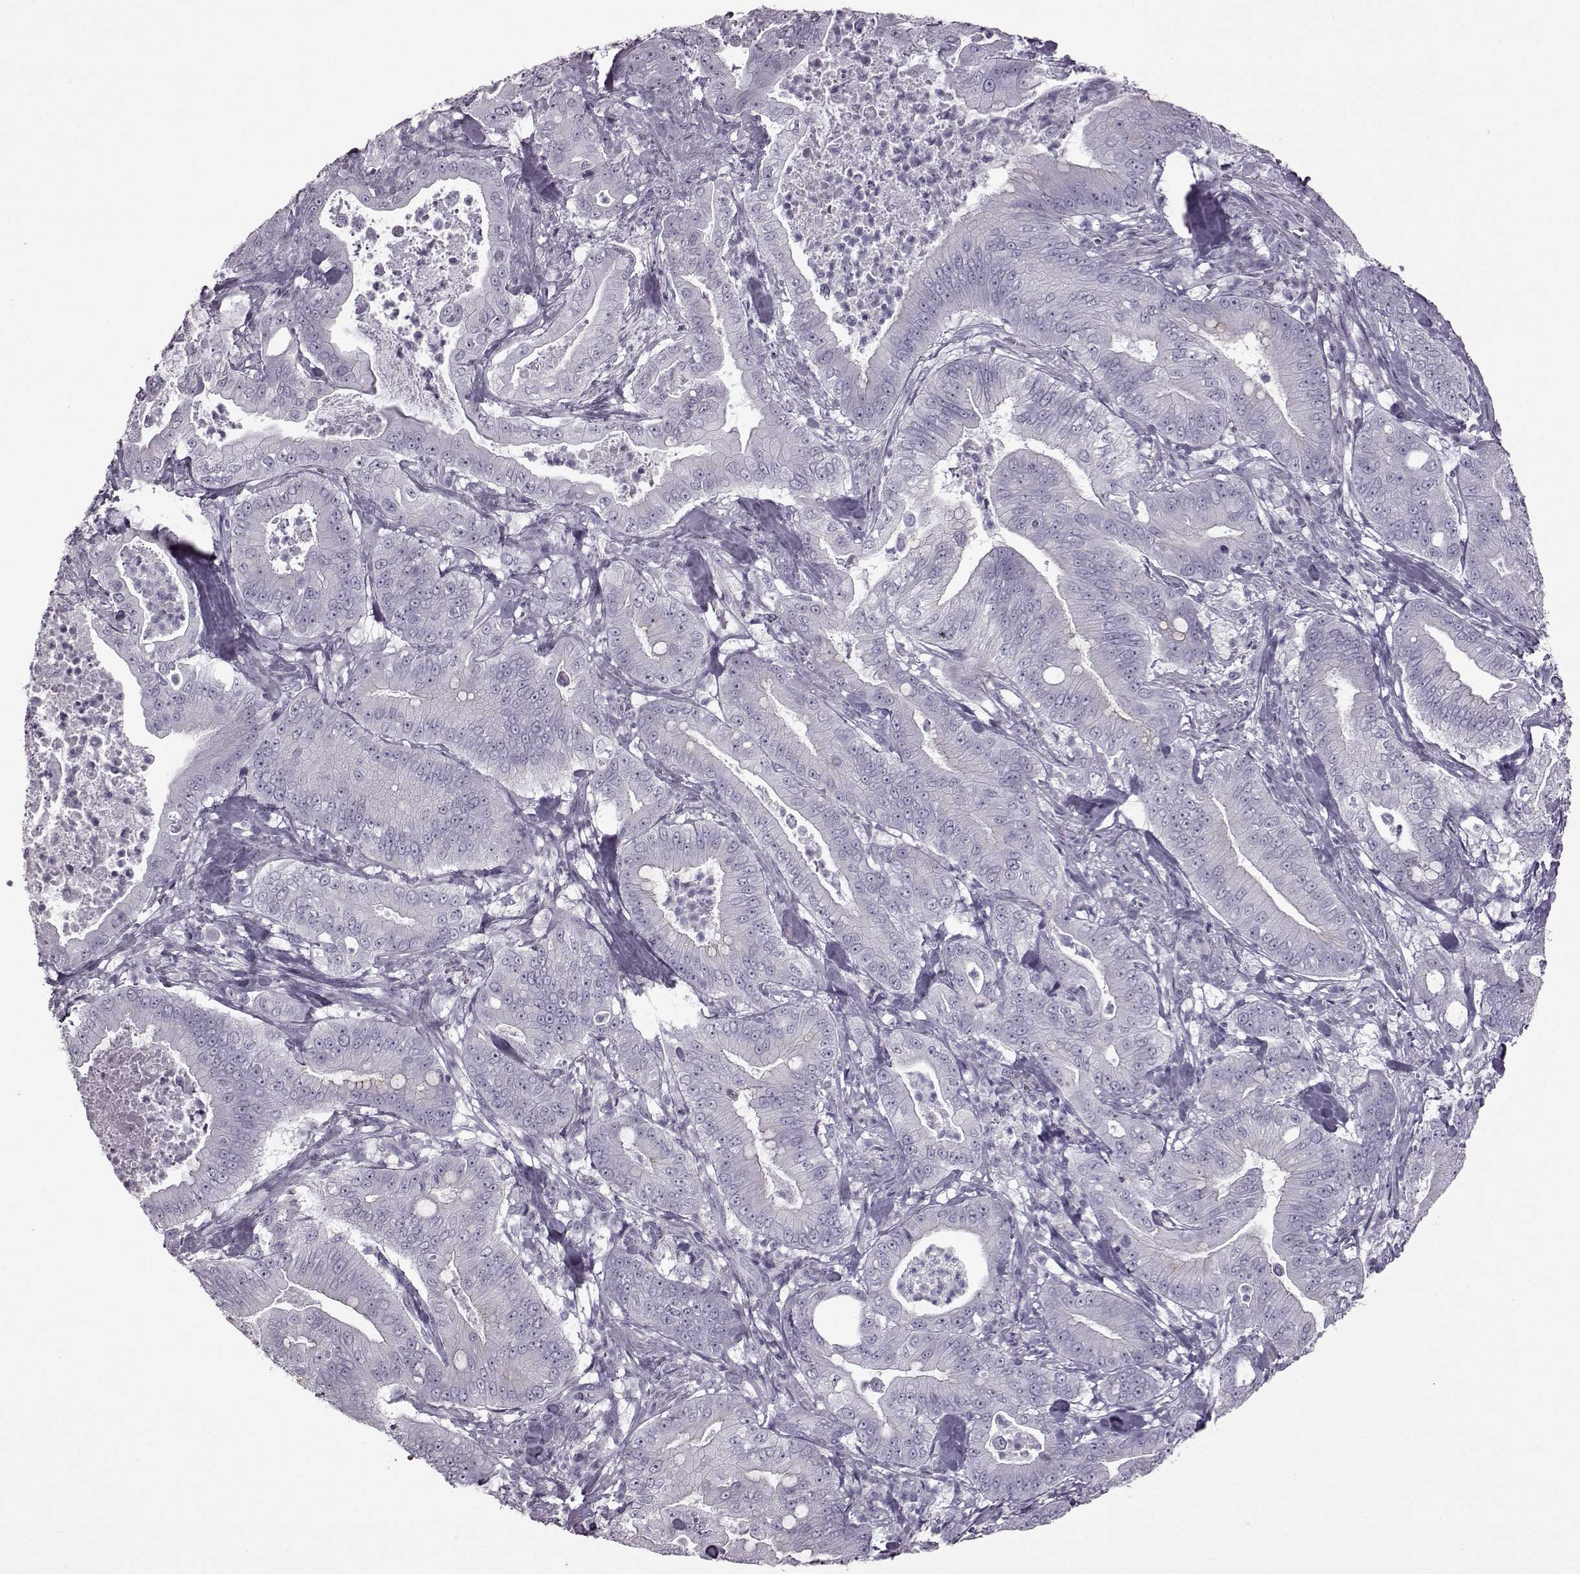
{"staining": {"intensity": "negative", "quantity": "none", "location": "none"}, "tissue": "pancreatic cancer", "cell_type": "Tumor cells", "image_type": "cancer", "snomed": [{"axis": "morphology", "description": "Adenocarcinoma, NOS"}, {"axis": "topography", "description": "Pancreas"}], "caption": "High magnification brightfield microscopy of pancreatic adenocarcinoma stained with DAB (brown) and counterstained with hematoxylin (blue): tumor cells show no significant positivity.", "gene": "SLC28A2", "patient": {"sex": "male", "age": 71}}